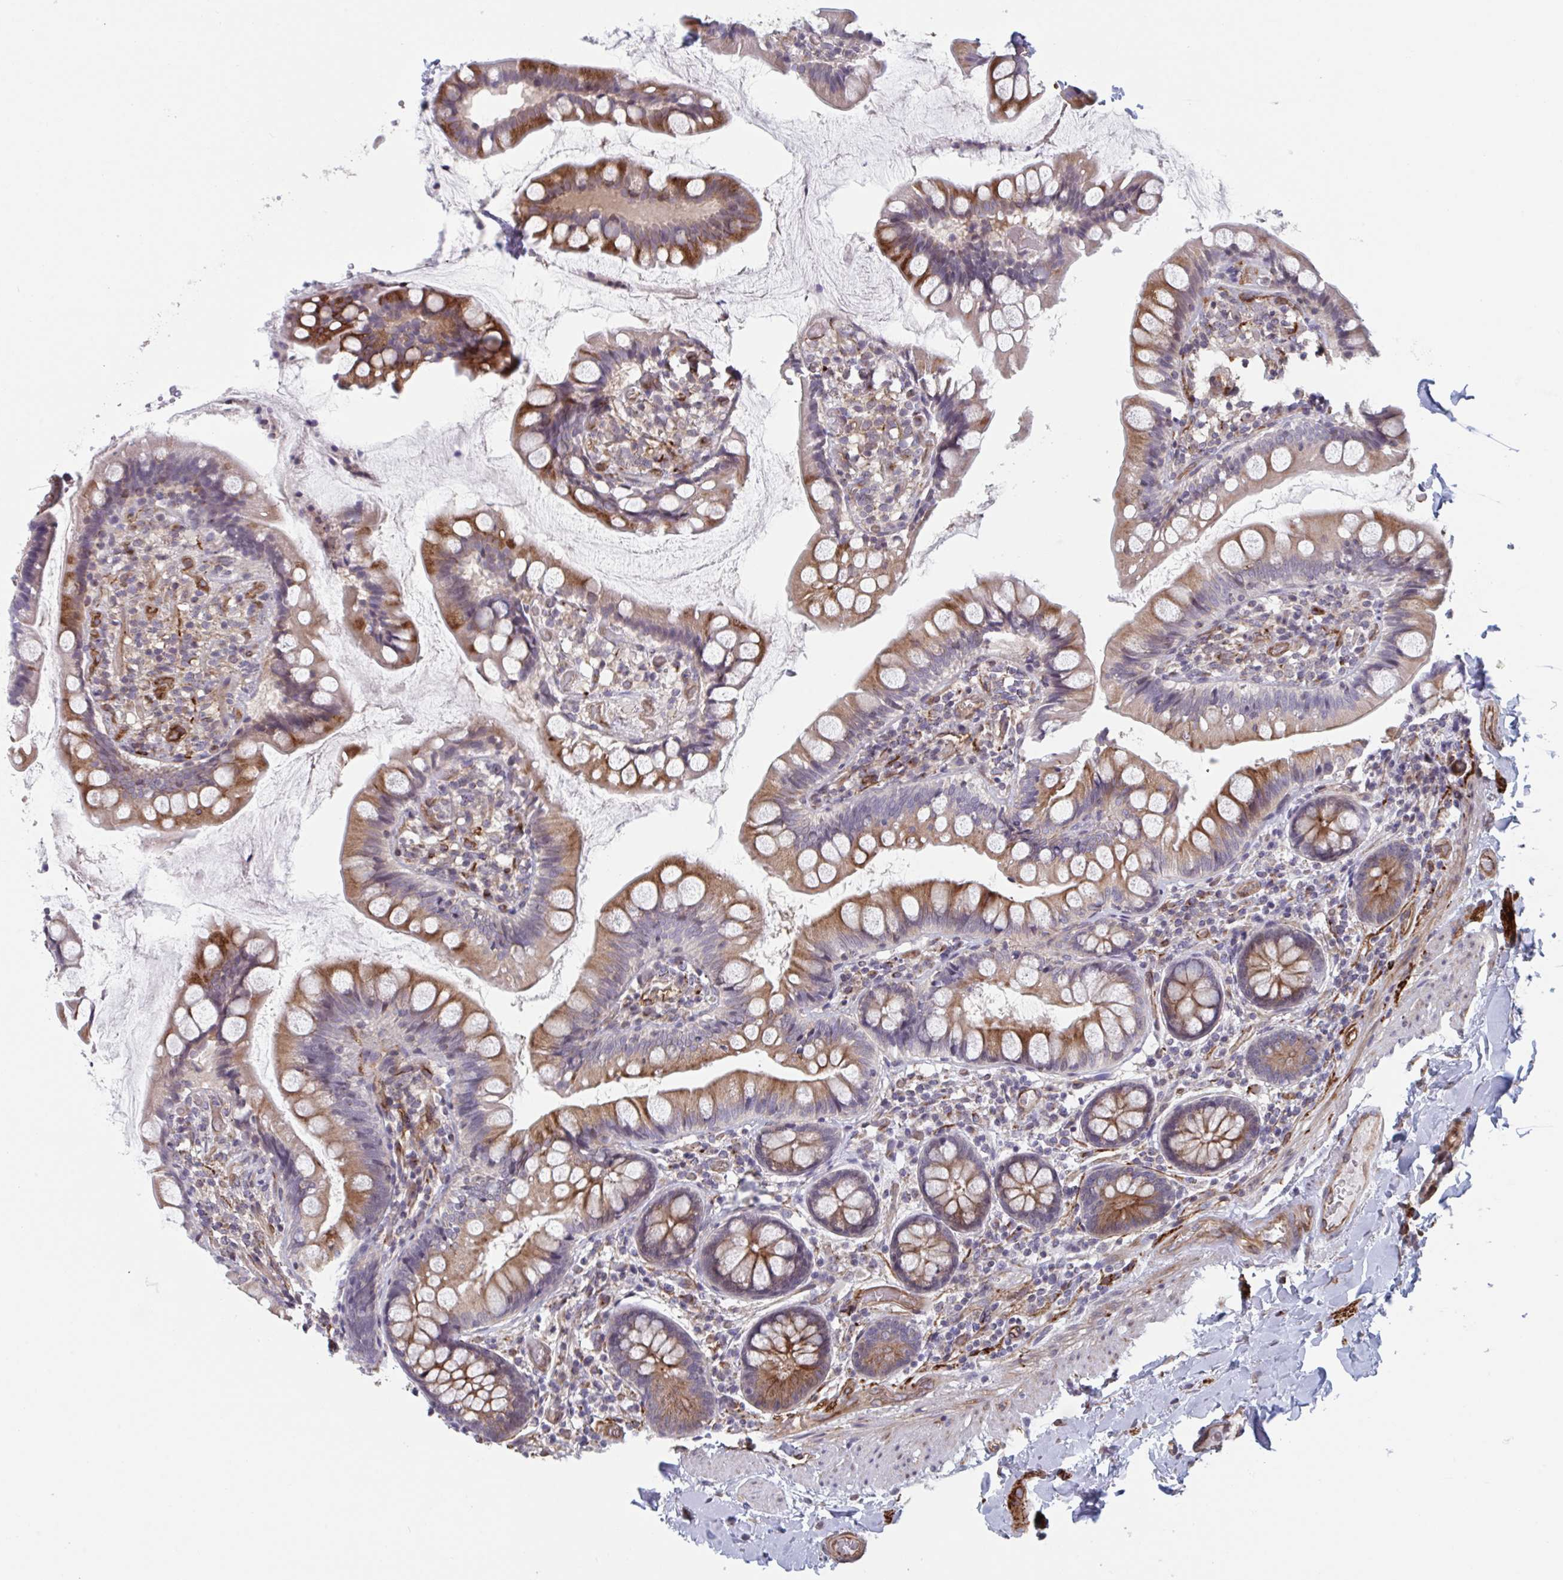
{"staining": {"intensity": "moderate", "quantity": ">75%", "location": "cytoplasmic/membranous"}, "tissue": "small intestine", "cell_type": "Glandular cells", "image_type": "normal", "snomed": [{"axis": "morphology", "description": "Normal tissue, NOS"}, {"axis": "topography", "description": "Small intestine"}], "caption": "A photomicrograph of small intestine stained for a protein displays moderate cytoplasmic/membranous brown staining in glandular cells. (Brightfield microscopy of DAB IHC at high magnification).", "gene": "TNFSF10", "patient": {"sex": "male", "age": 70}}